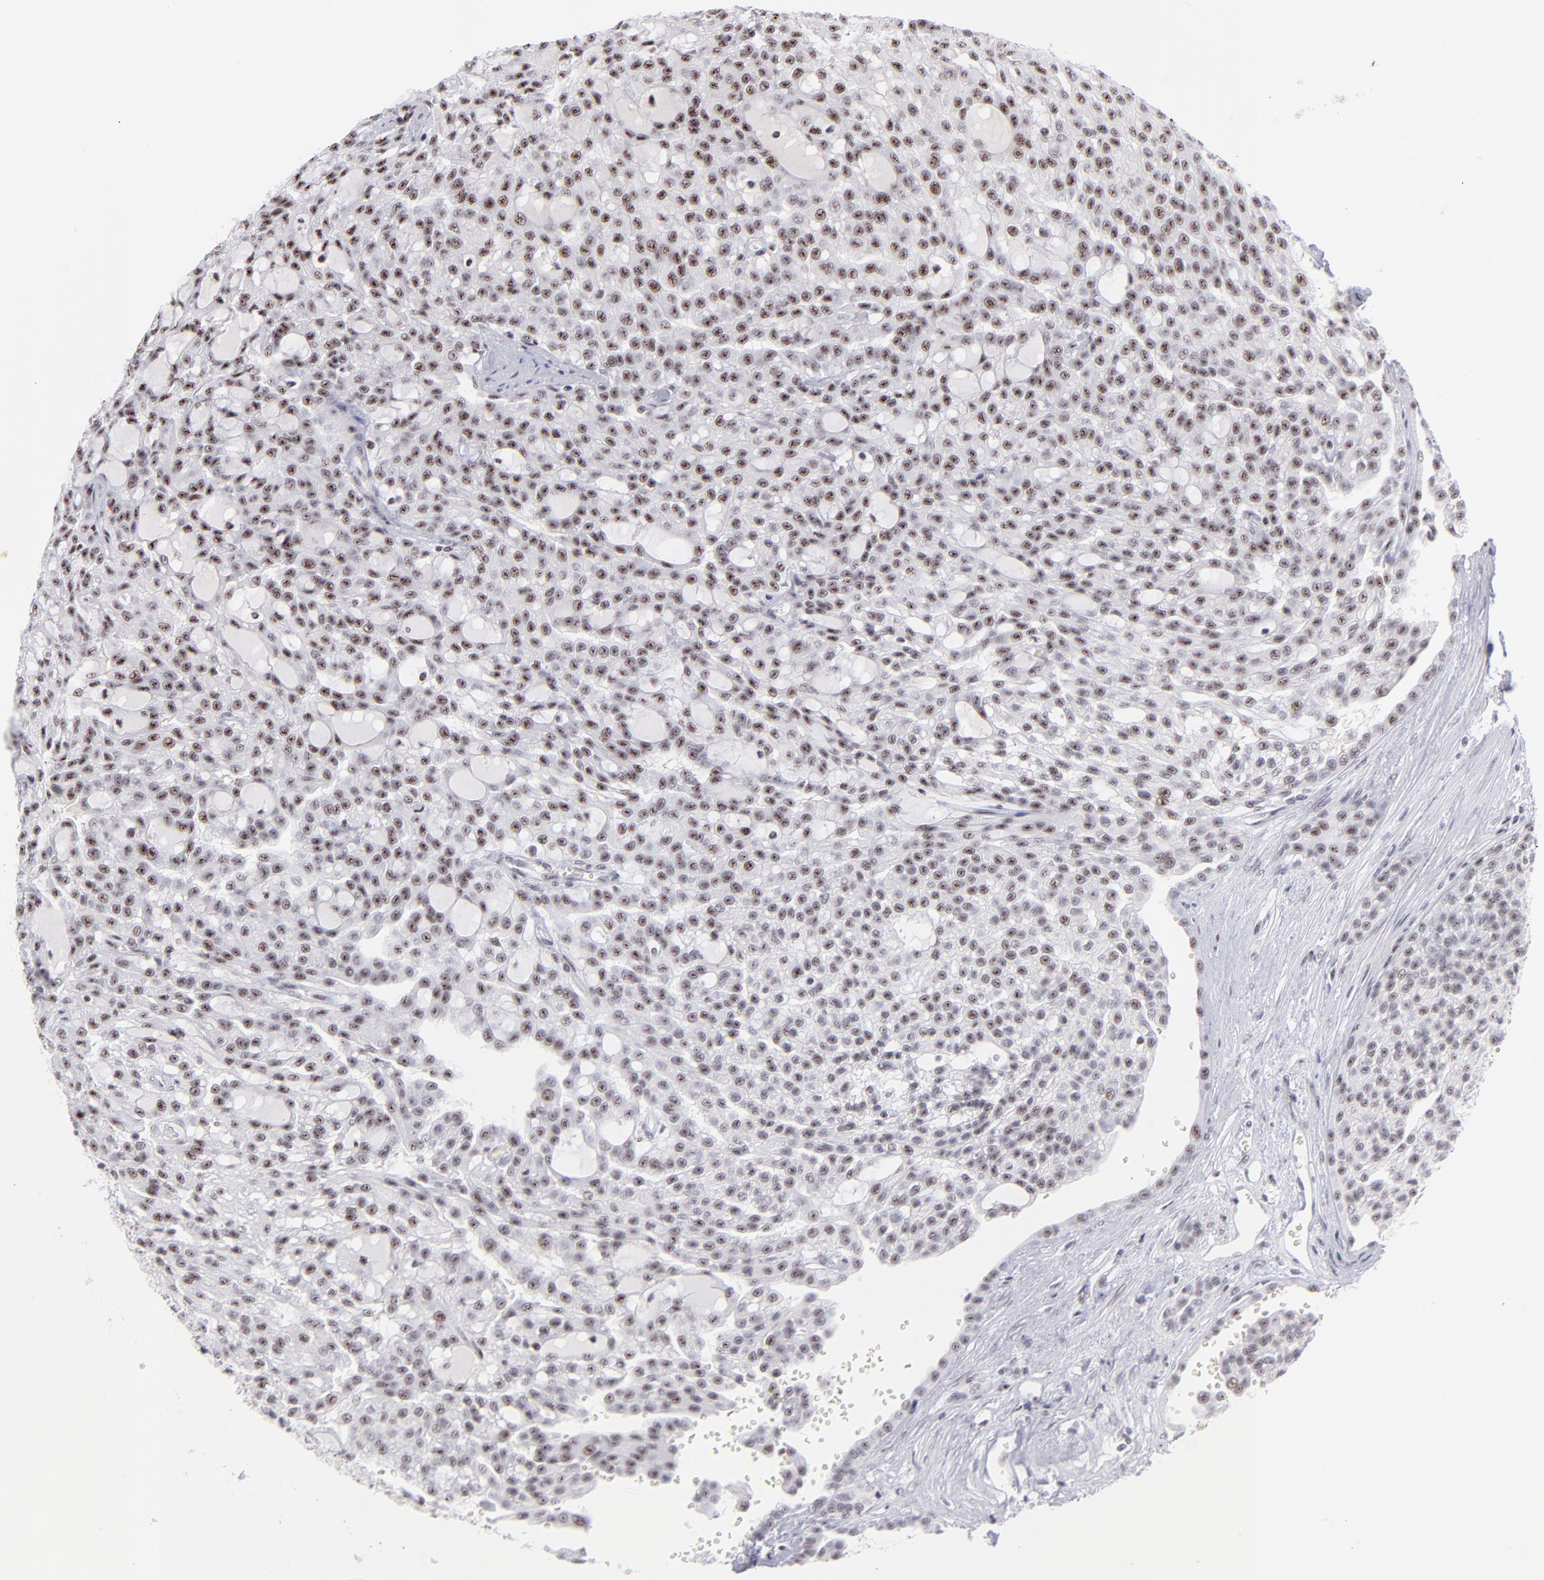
{"staining": {"intensity": "moderate", "quantity": ">75%", "location": "nuclear"}, "tissue": "renal cancer", "cell_type": "Tumor cells", "image_type": "cancer", "snomed": [{"axis": "morphology", "description": "Adenocarcinoma, NOS"}, {"axis": "topography", "description": "Kidney"}], "caption": "Renal cancer tissue displays moderate nuclear positivity in about >75% of tumor cells, visualized by immunohistochemistry. The protein of interest is shown in brown color, while the nuclei are stained blue.", "gene": "CDC25C", "patient": {"sex": "male", "age": 63}}